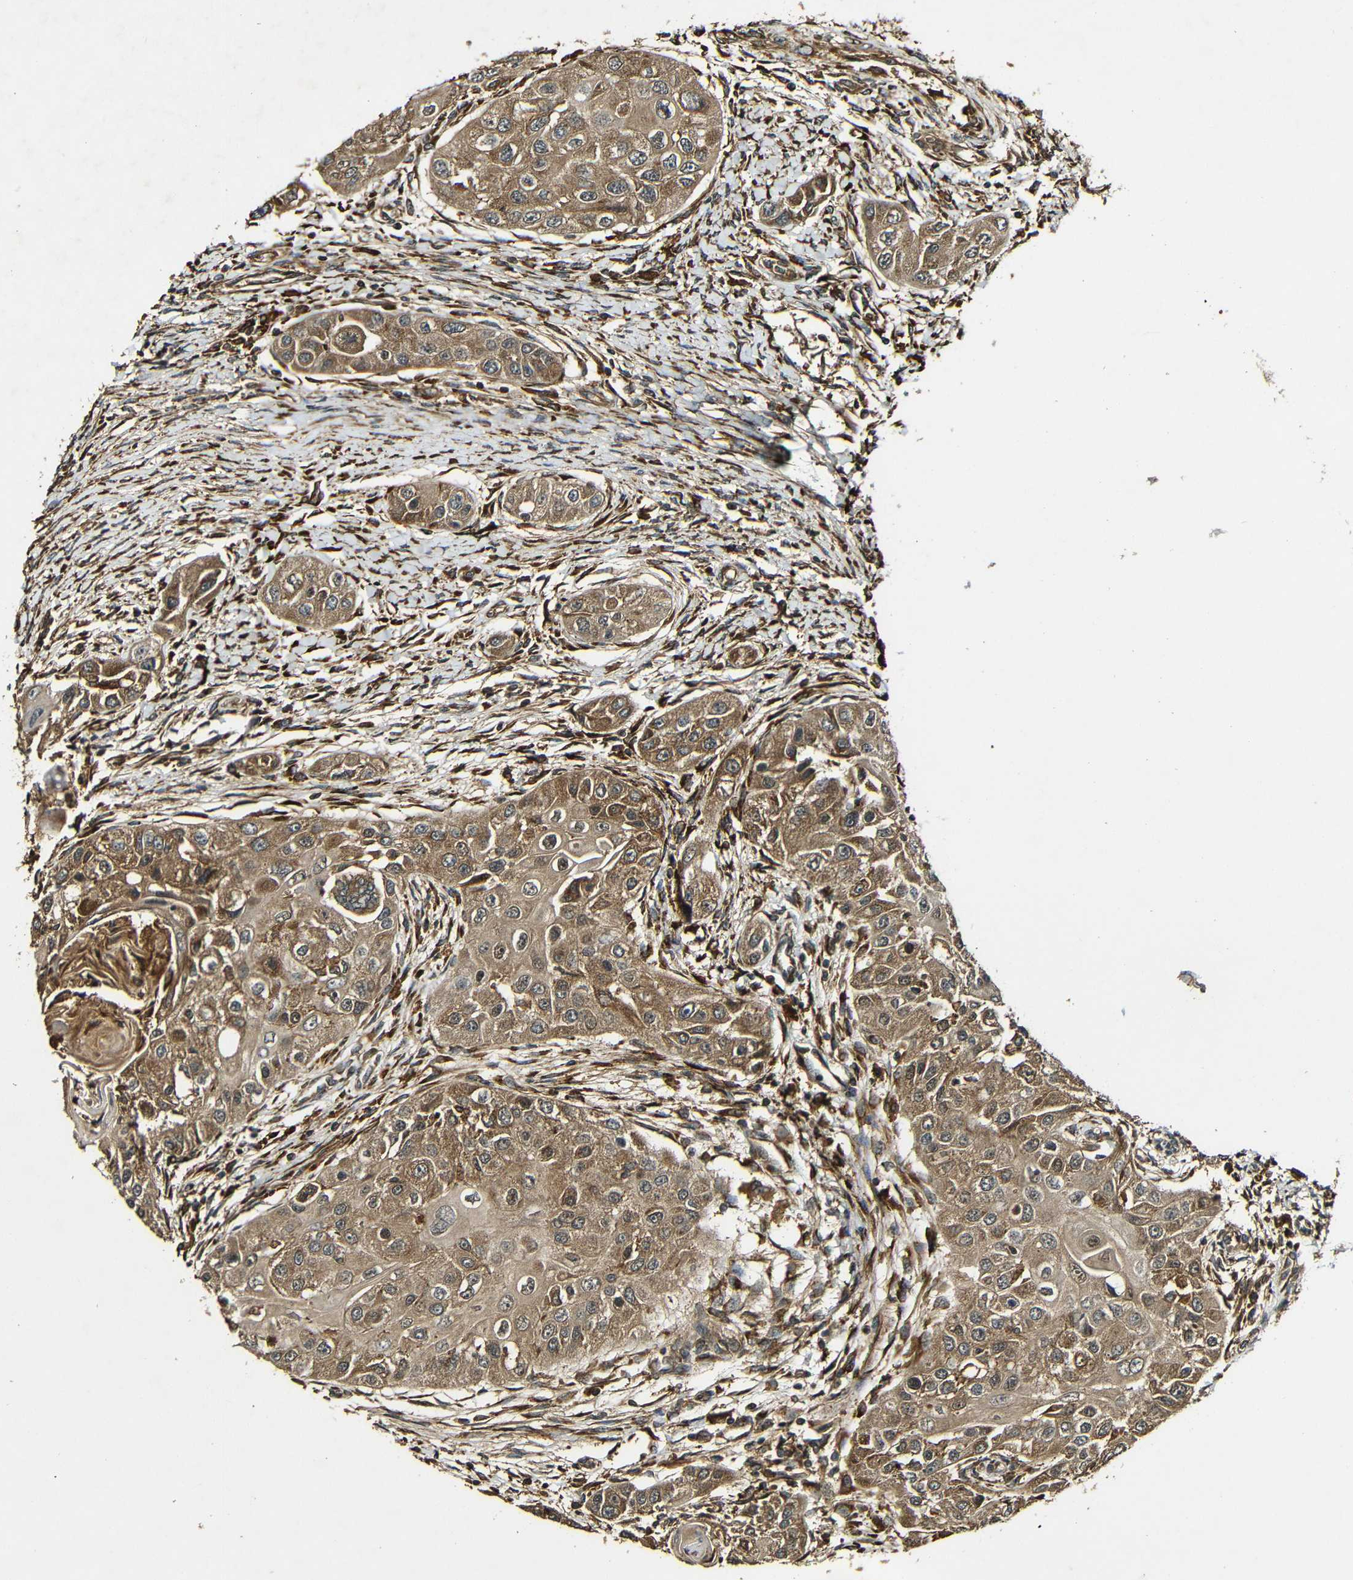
{"staining": {"intensity": "moderate", "quantity": ">75%", "location": "cytoplasmic/membranous"}, "tissue": "head and neck cancer", "cell_type": "Tumor cells", "image_type": "cancer", "snomed": [{"axis": "morphology", "description": "Normal tissue, NOS"}, {"axis": "morphology", "description": "Squamous cell carcinoma, NOS"}, {"axis": "topography", "description": "Skeletal muscle"}, {"axis": "topography", "description": "Head-Neck"}], "caption": "A brown stain highlights moderate cytoplasmic/membranous staining of a protein in human head and neck squamous cell carcinoma tumor cells.", "gene": "CASP8", "patient": {"sex": "male", "age": 51}}